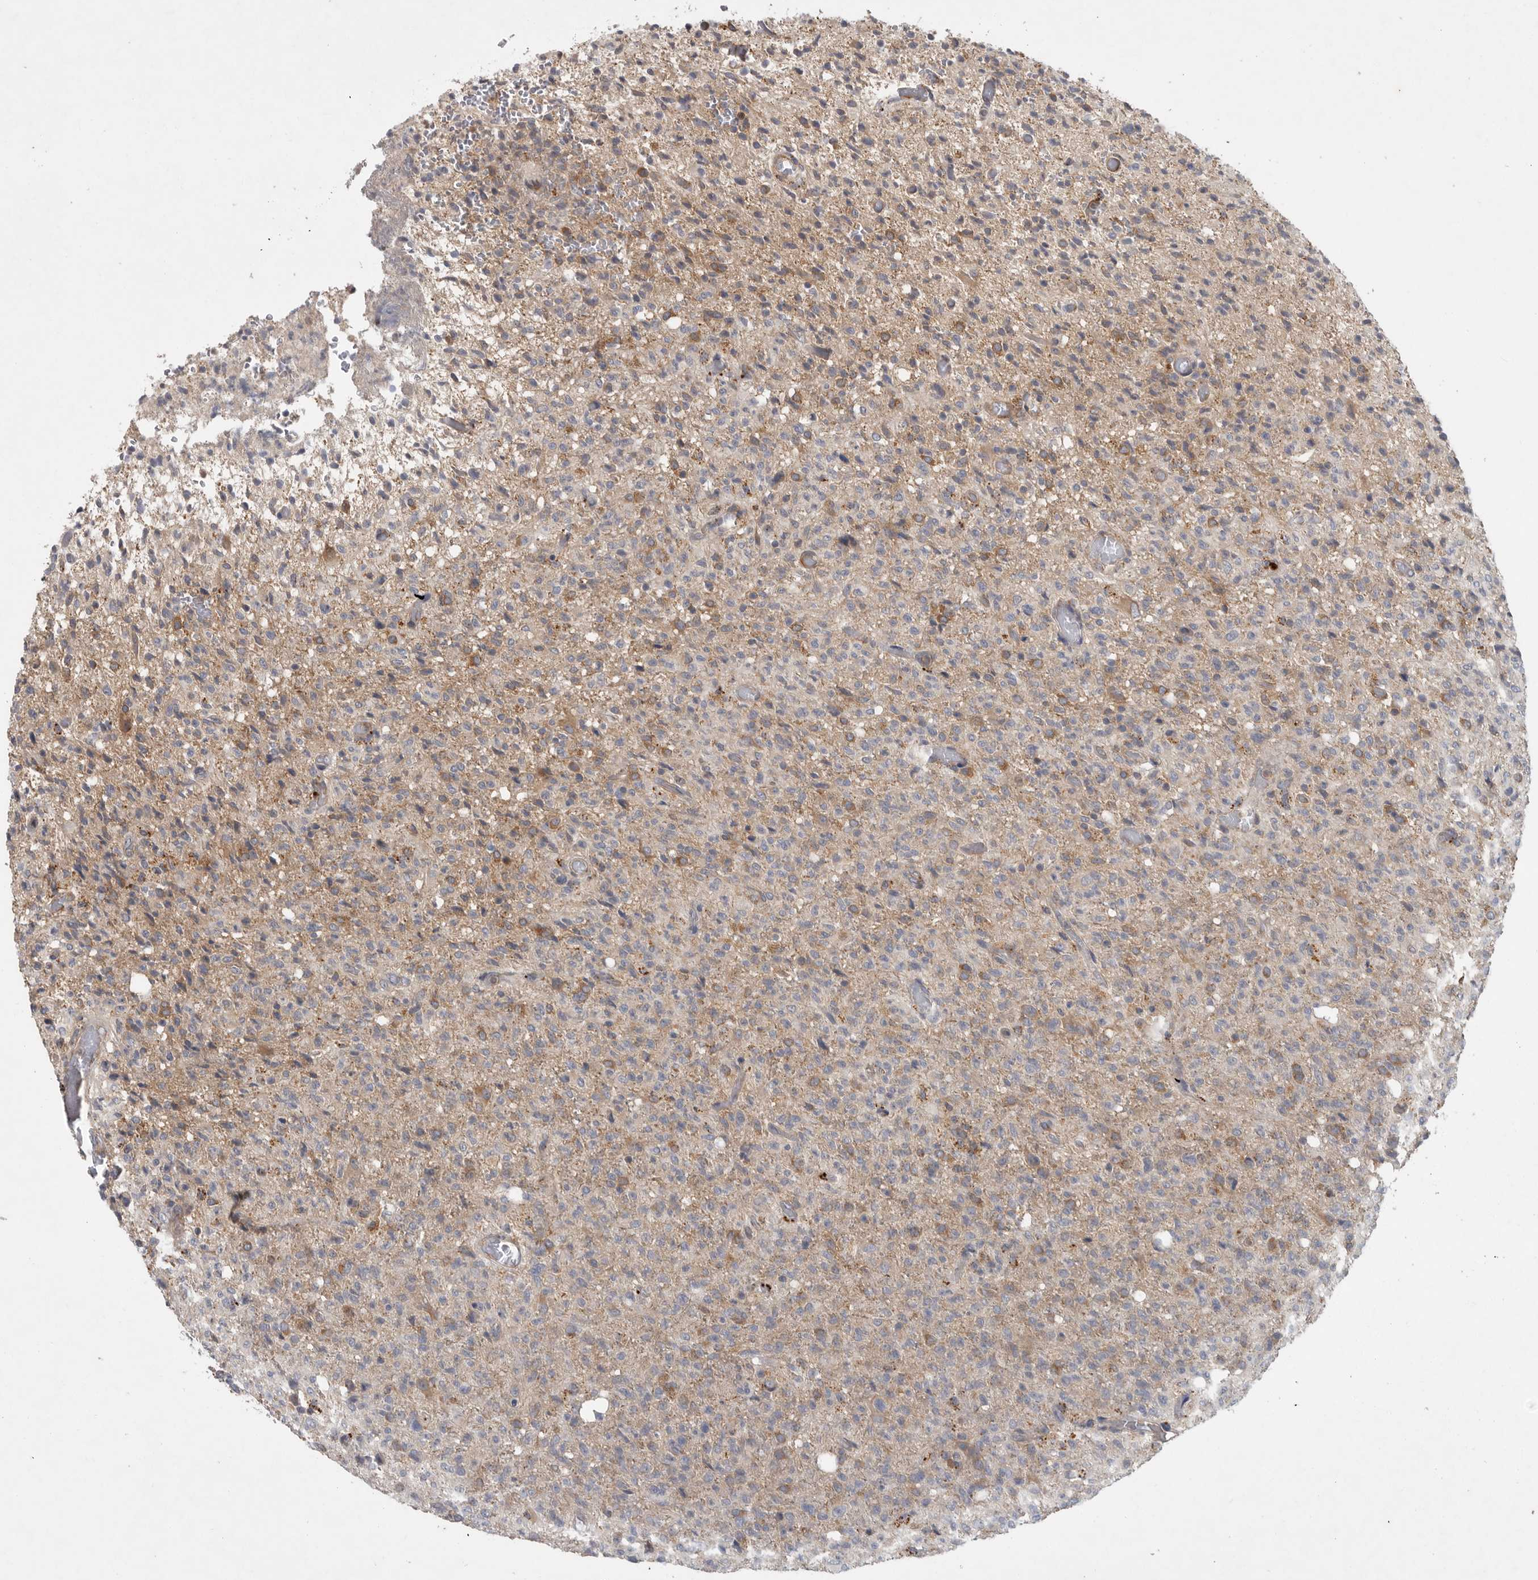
{"staining": {"intensity": "weak", "quantity": "<25%", "location": "cytoplasmic/membranous"}, "tissue": "glioma", "cell_type": "Tumor cells", "image_type": "cancer", "snomed": [{"axis": "morphology", "description": "Glioma, malignant, High grade"}, {"axis": "topography", "description": "Brain"}], "caption": "The histopathology image exhibits no significant positivity in tumor cells of malignant glioma (high-grade).", "gene": "C1orf109", "patient": {"sex": "female", "age": 57}}